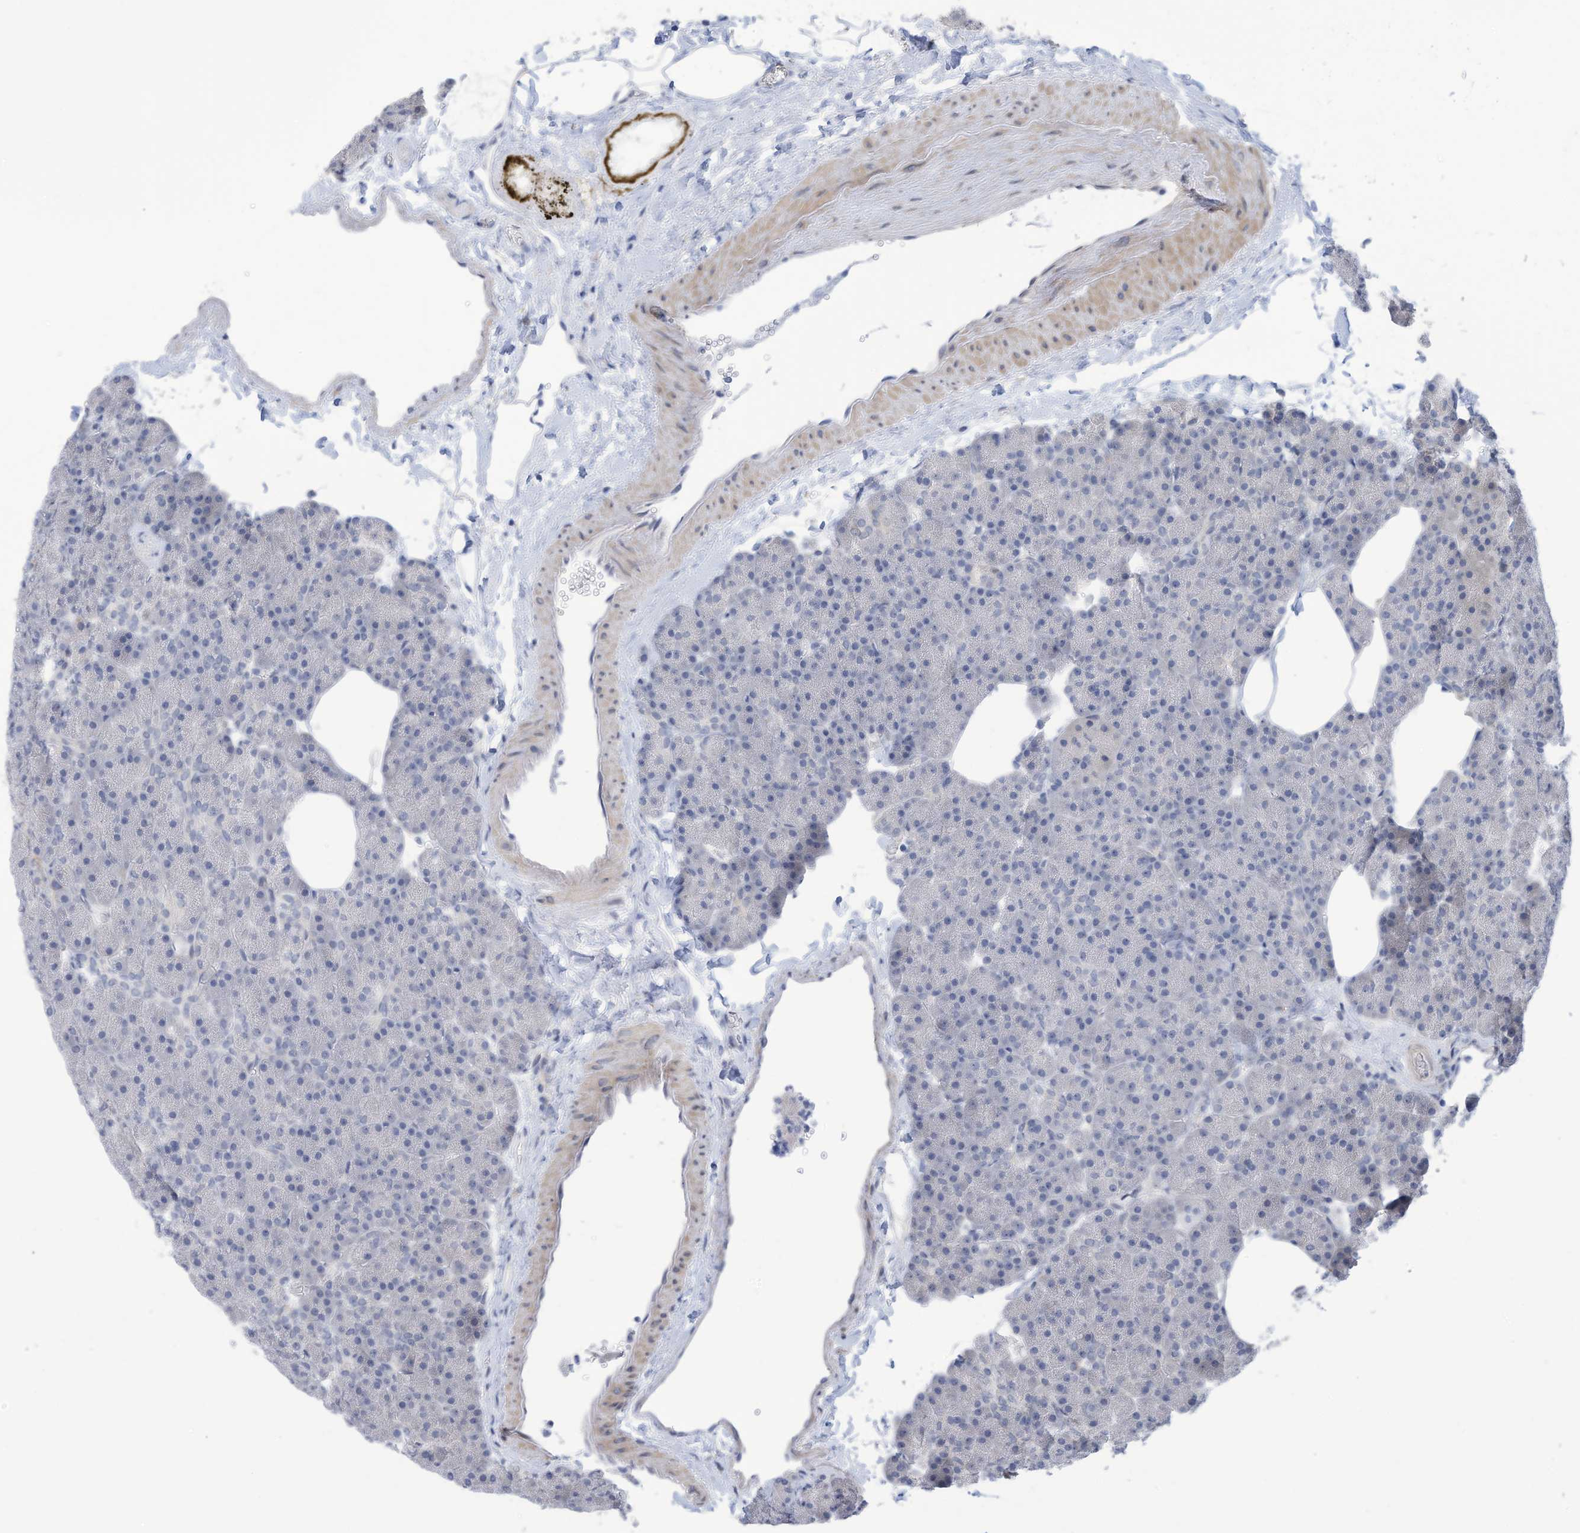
{"staining": {"intensity": "negative", "quantity": "none", "location": "none"}, "tissue": "pancreas", "cell_type": "Exocrine glandular cells", "image_type": "normal", "snomed": [{"axis": "morphology", "description": "Normal tissue, NOS"}, {"axis": "morphology", "description": "Carcinoid, malignant, NOS"}, {"axis": "topography", "description": "Pancreas"}], "caption": "The IHC photomicrograph has no significant expression in exocrine glandular cells of pancreas.", "gene": "ZNF292", "patient": {"sex": "female", "age": 35}}